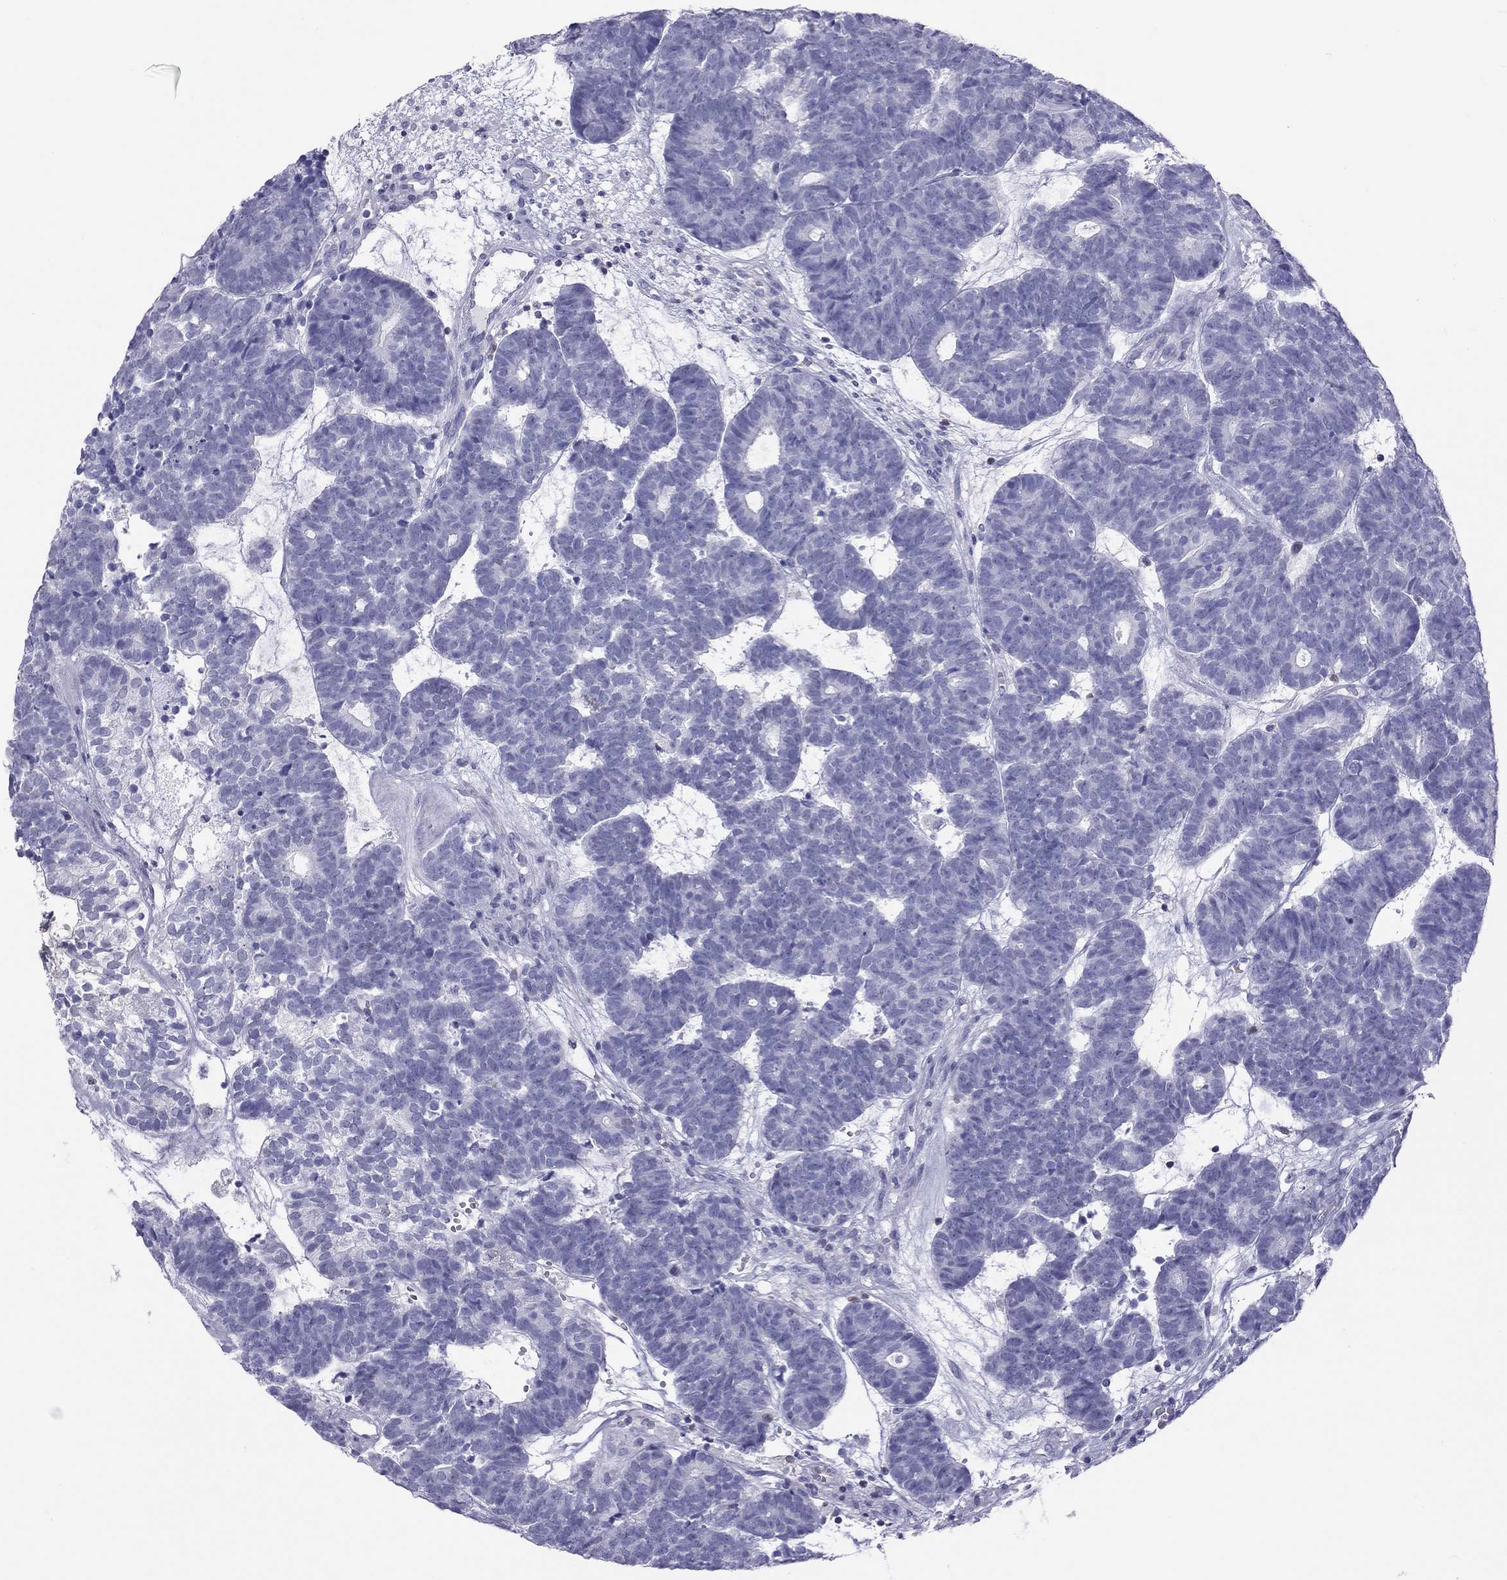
{"staining": {"intensity": "negative", "quantity": "none", "location": "none"}, "tissue": "head and neck cancer", "cell_type": "Tumor cells", "image_type": "cancer", "snomed": [{"axis": "morphology", "description": "Adenocarcinoma, NOS"}, {"axis": "topography", "description": "Head-Neck"}], "caption": "The photomicrograph demonstrates no significant expression in tumor cells of adenocarcinoma (head and neck). (Brightfield microscopy of DAB IHC at high magnification).", "gene": "STAG3", "patient": {"sex": "female", "age": 81}}